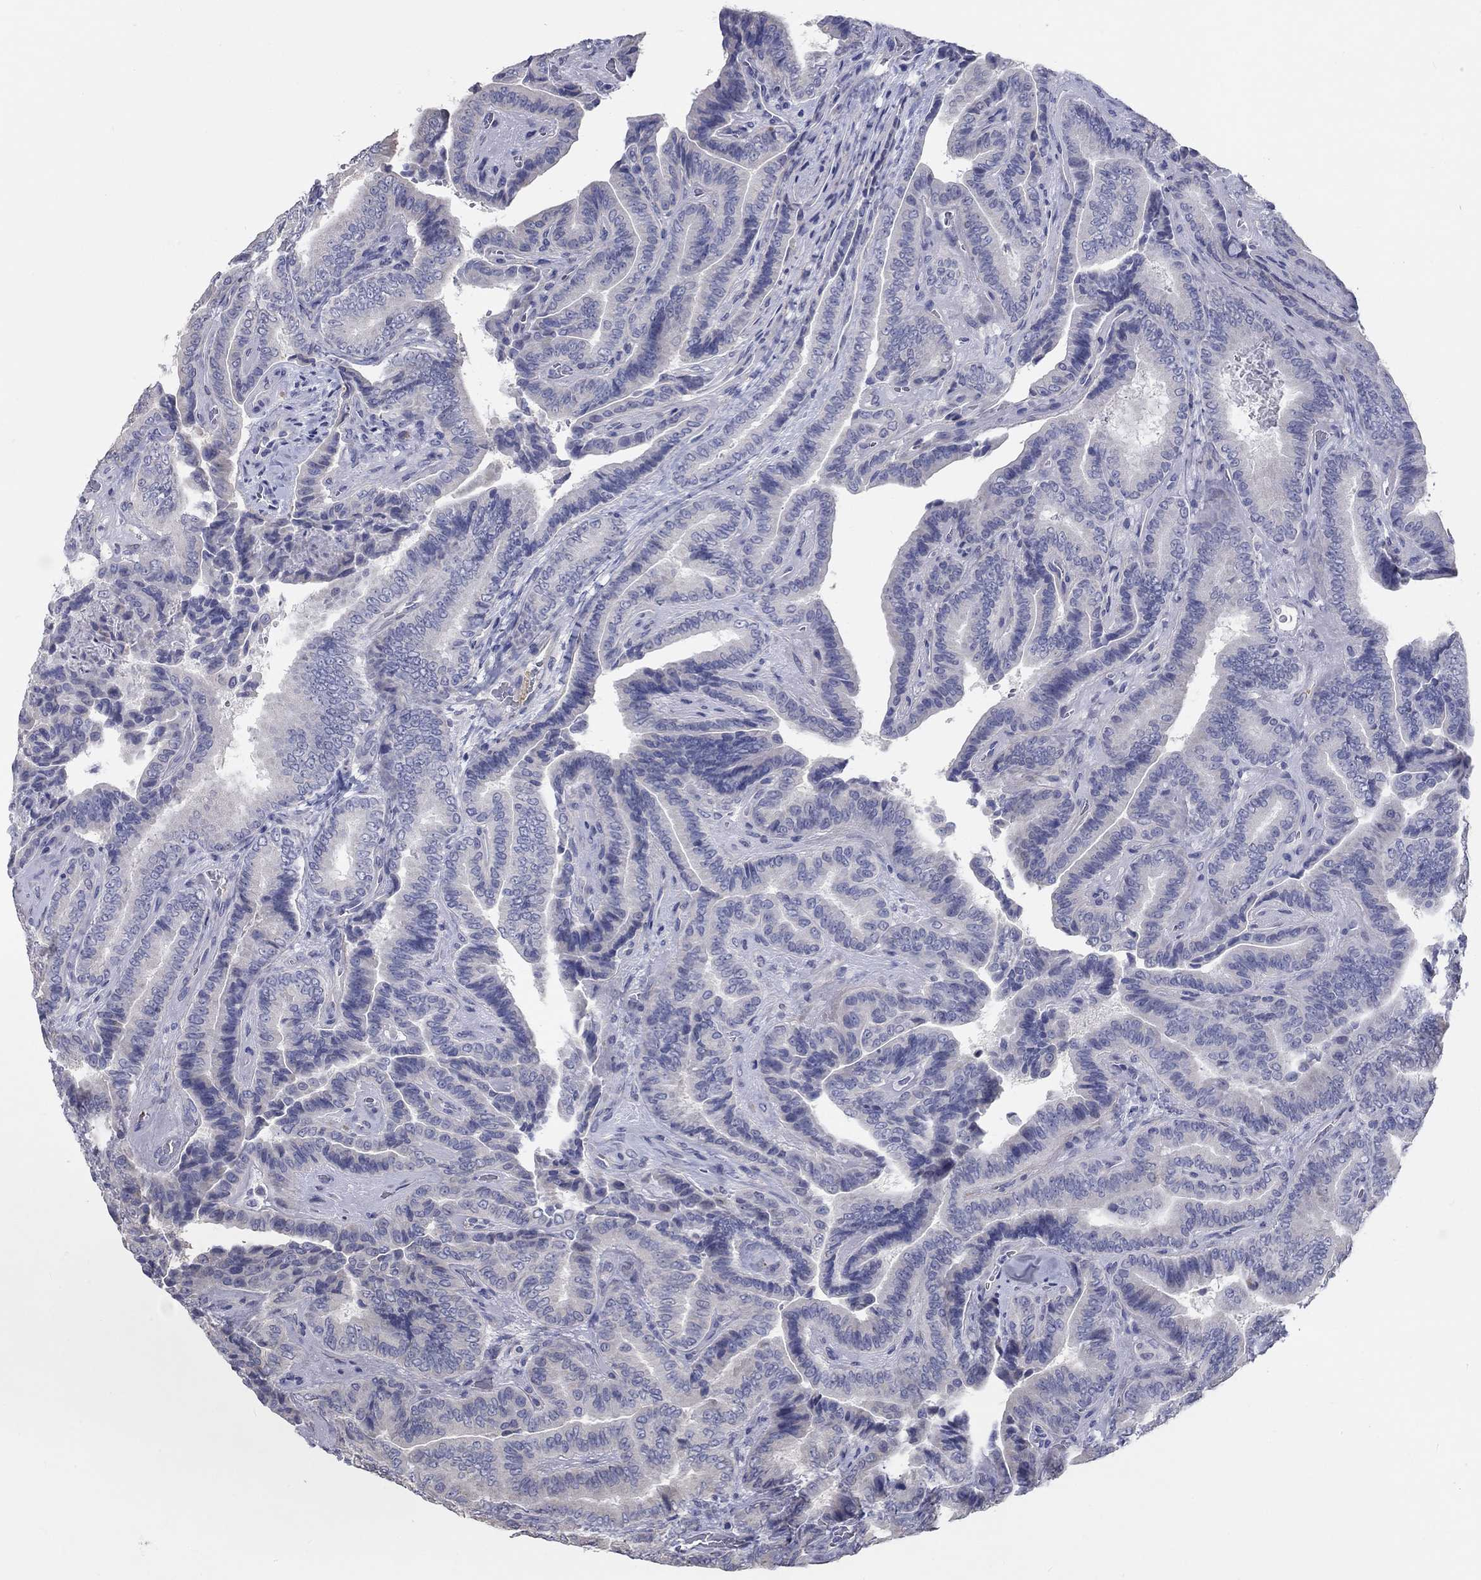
{"staining": {"intensity": "negative", "quantity": "none", "location": "none"}, "tissue": "thyroid cancer", "cell_type": "Tumor cells", "image_type": "cancer", "snomed": [{"axis": "morphology", "description": "Papillary adenocarcinoma, NOS"}, {"axis": "topography", "description": "Thyroid gland"}], "caption": "This is an immunohistochemistry histopathology image of papillary adenocarcinoma (thyroid). There is no staining in tumor cells.", "gene": "LRRC4C", "patient": {"sex": "male", "age": 61}}